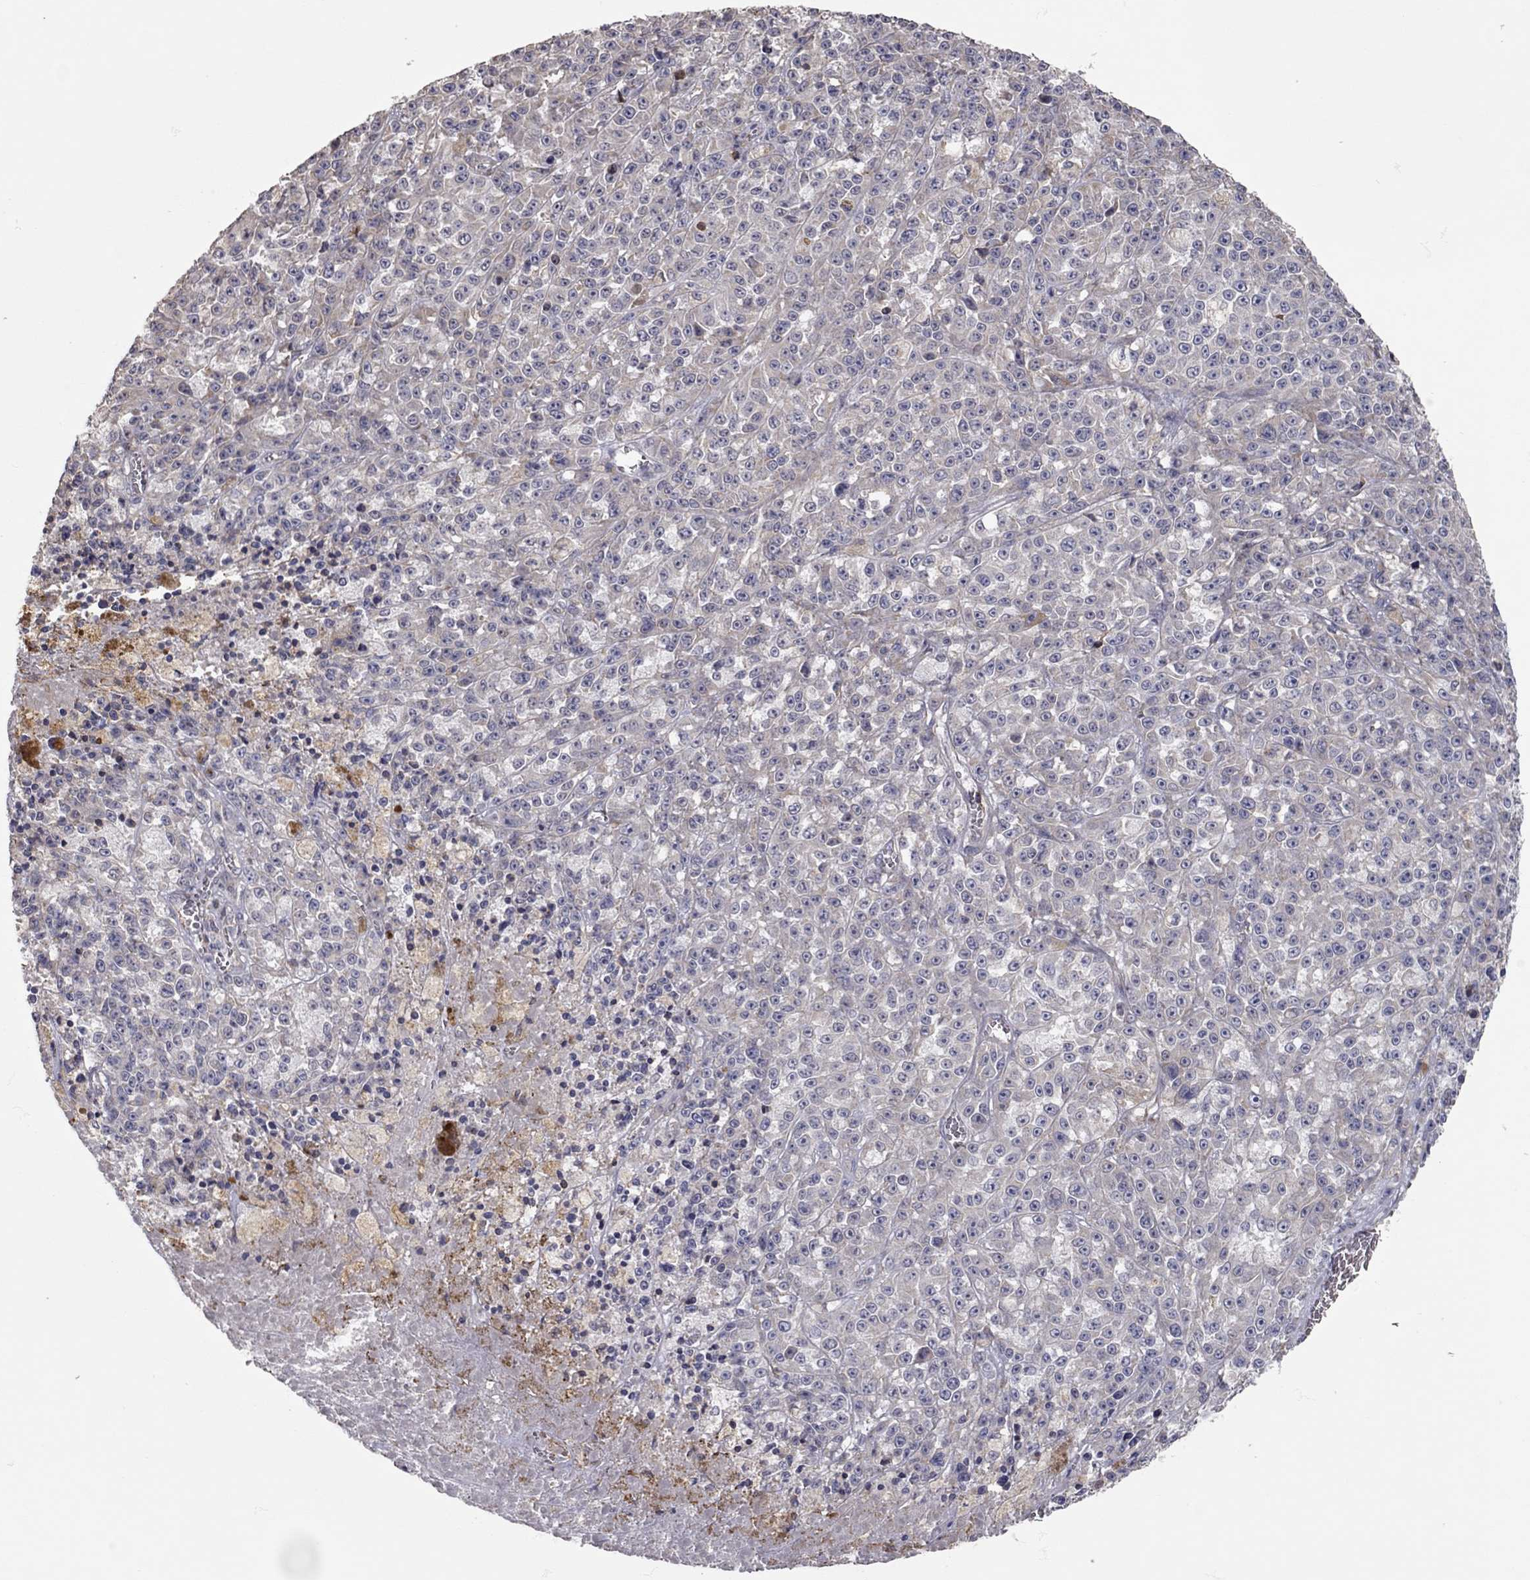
{"staining": {"intensity": "negative", "quantity": "none", "location": "none"}, "tissue": "melanoma", "cell_type": "Tumor cells", "image_type": "cancer", "snomed": [{"axis": "morphology", "description": "Malignant melanoma, NOS"}, {"axis": "topography", "description": "Skin"}], "caption": "Immunohistochemistry (IHC) of human melanoma displays no expression in tumor cells.", "gene": "XAGE2", "patient": {"sex": "female", "age": 58}}